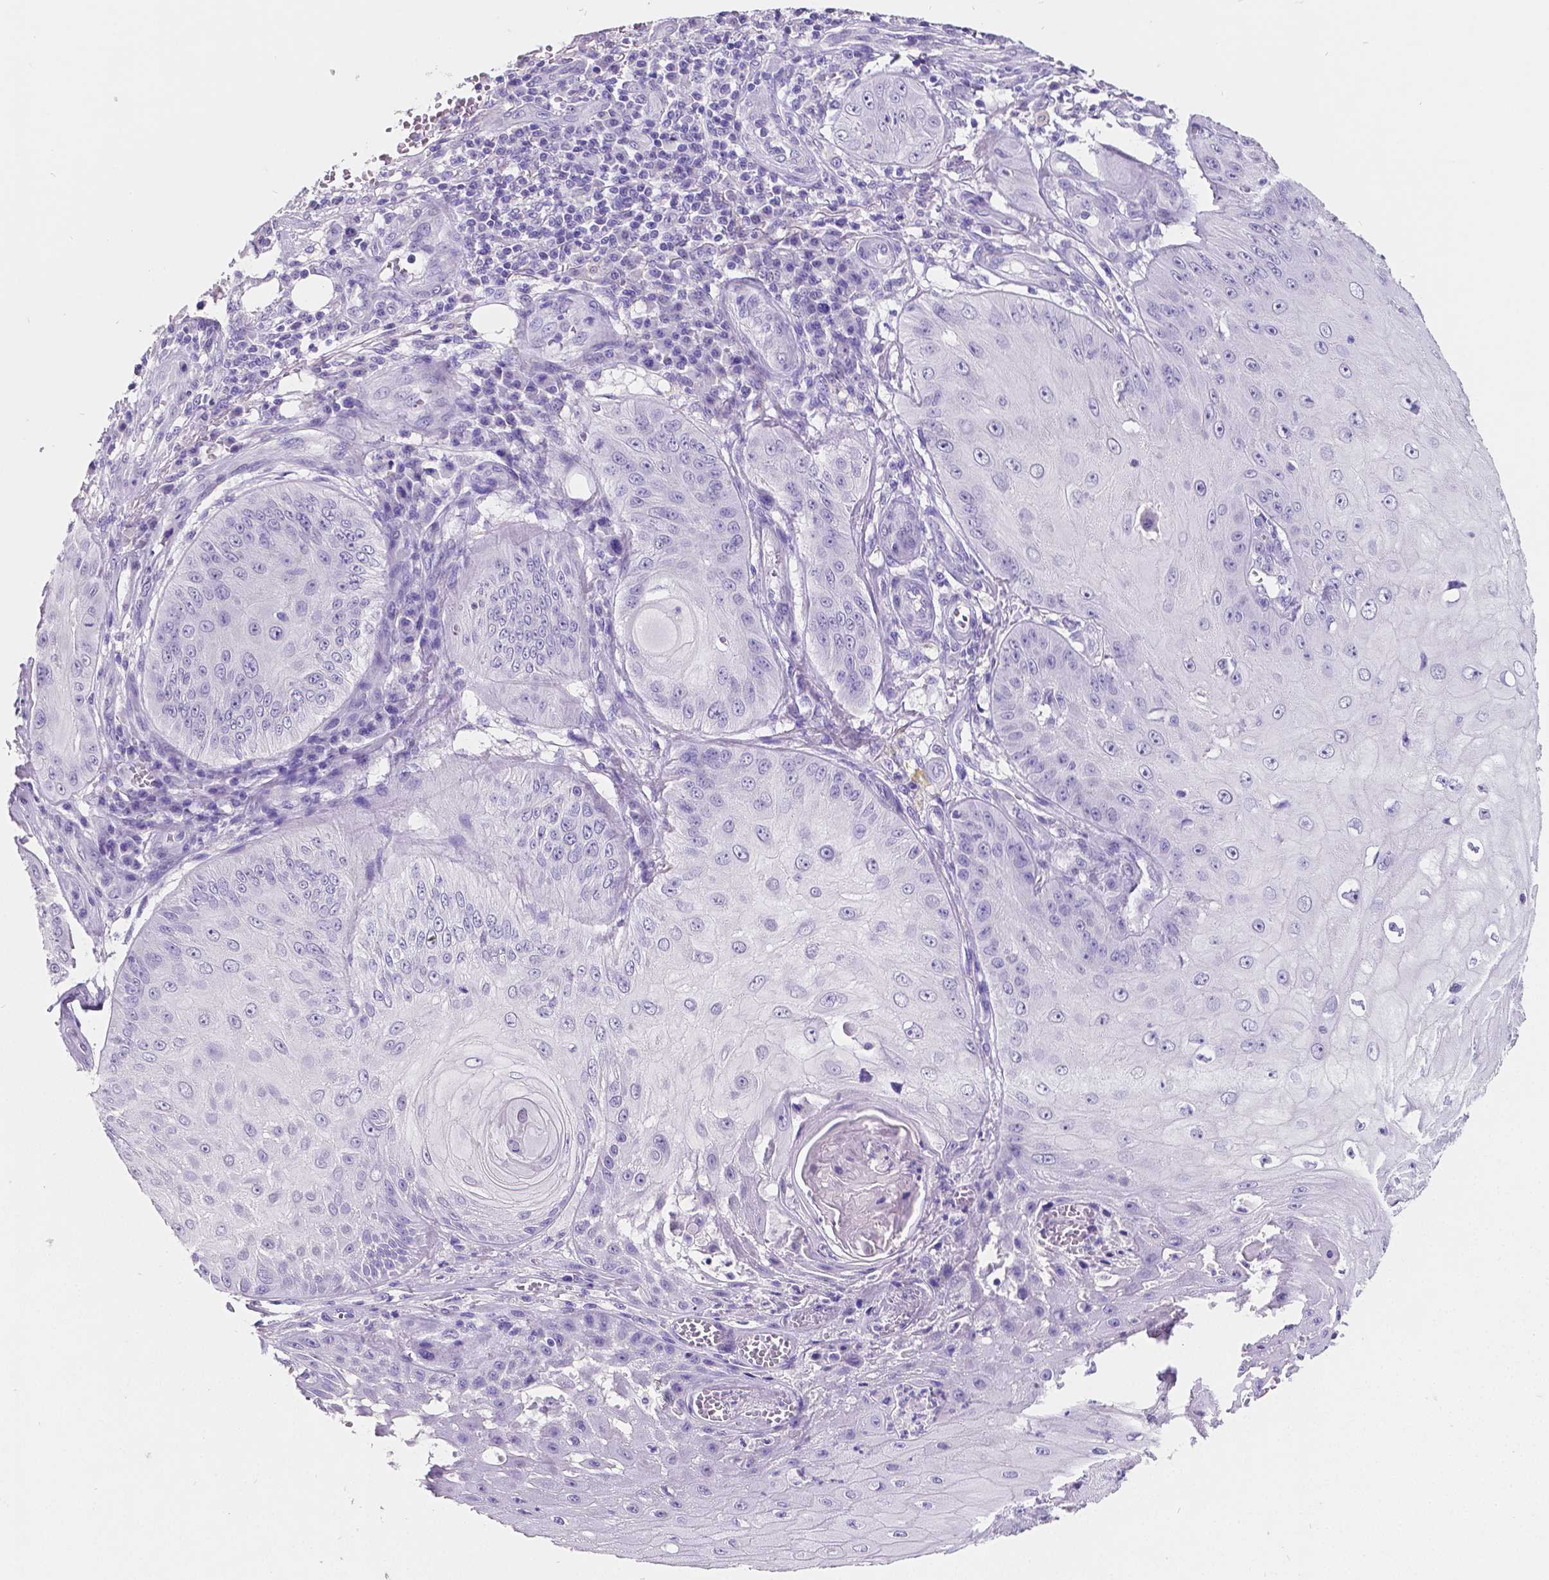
{"staining": {"intensity": "negative", "quantity": "none", "location": "none"}, "tissue": "skin cancer", "cell_type": "Tumor cells", "image_type": "cancer", "snomed": [{"axis": "morphology", "description": "Squamous cell carcinoma, NOS"}, {"axis": "topography", "description": "Skin"}], "caption": "Skin cancer (squamous cell carcinoma) was stained to show a protein in brown. There is no significant staining in tumor cells.", "gene": "SATB2", "patient": {"sex": "male", "age": 70}}